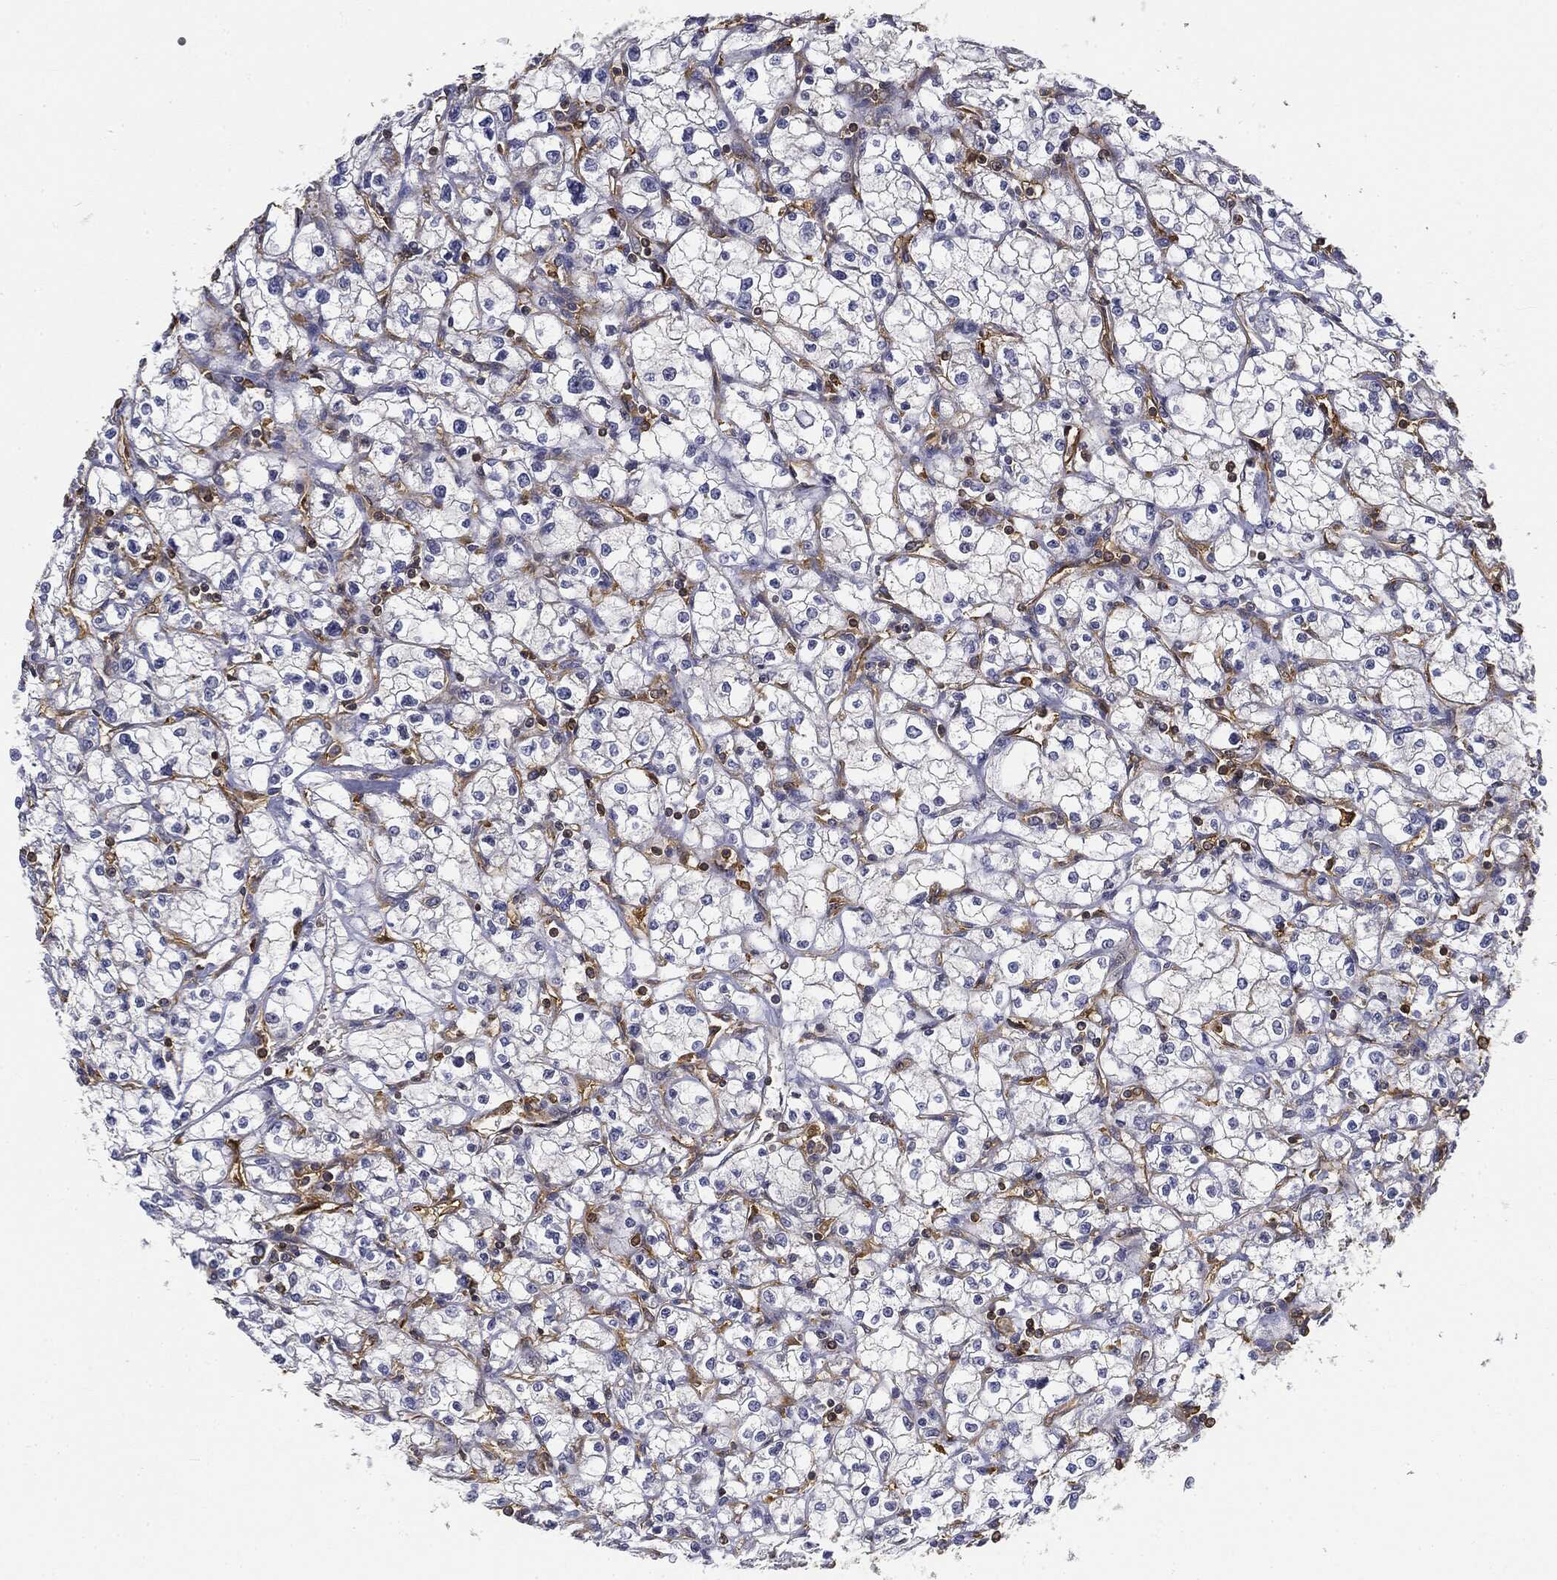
{"staining": {"intensity": "negative", "quantity": "none", "location": "none"}, "tissue": "renal cancer", "cell_type": "Tumor cells", "image_type": "cancer", "snomed": [{"axis": "morphology", "description": "Adenocarcinoma, NOS"}, {"axis": "topography", "description": "Kidney"}], "caption": "An image of human renal cancer (adenocarcinoma) is negative for staining in tumor cells.", "gene": "WDR1", "patient": {"sex": "male", "age": 67}}